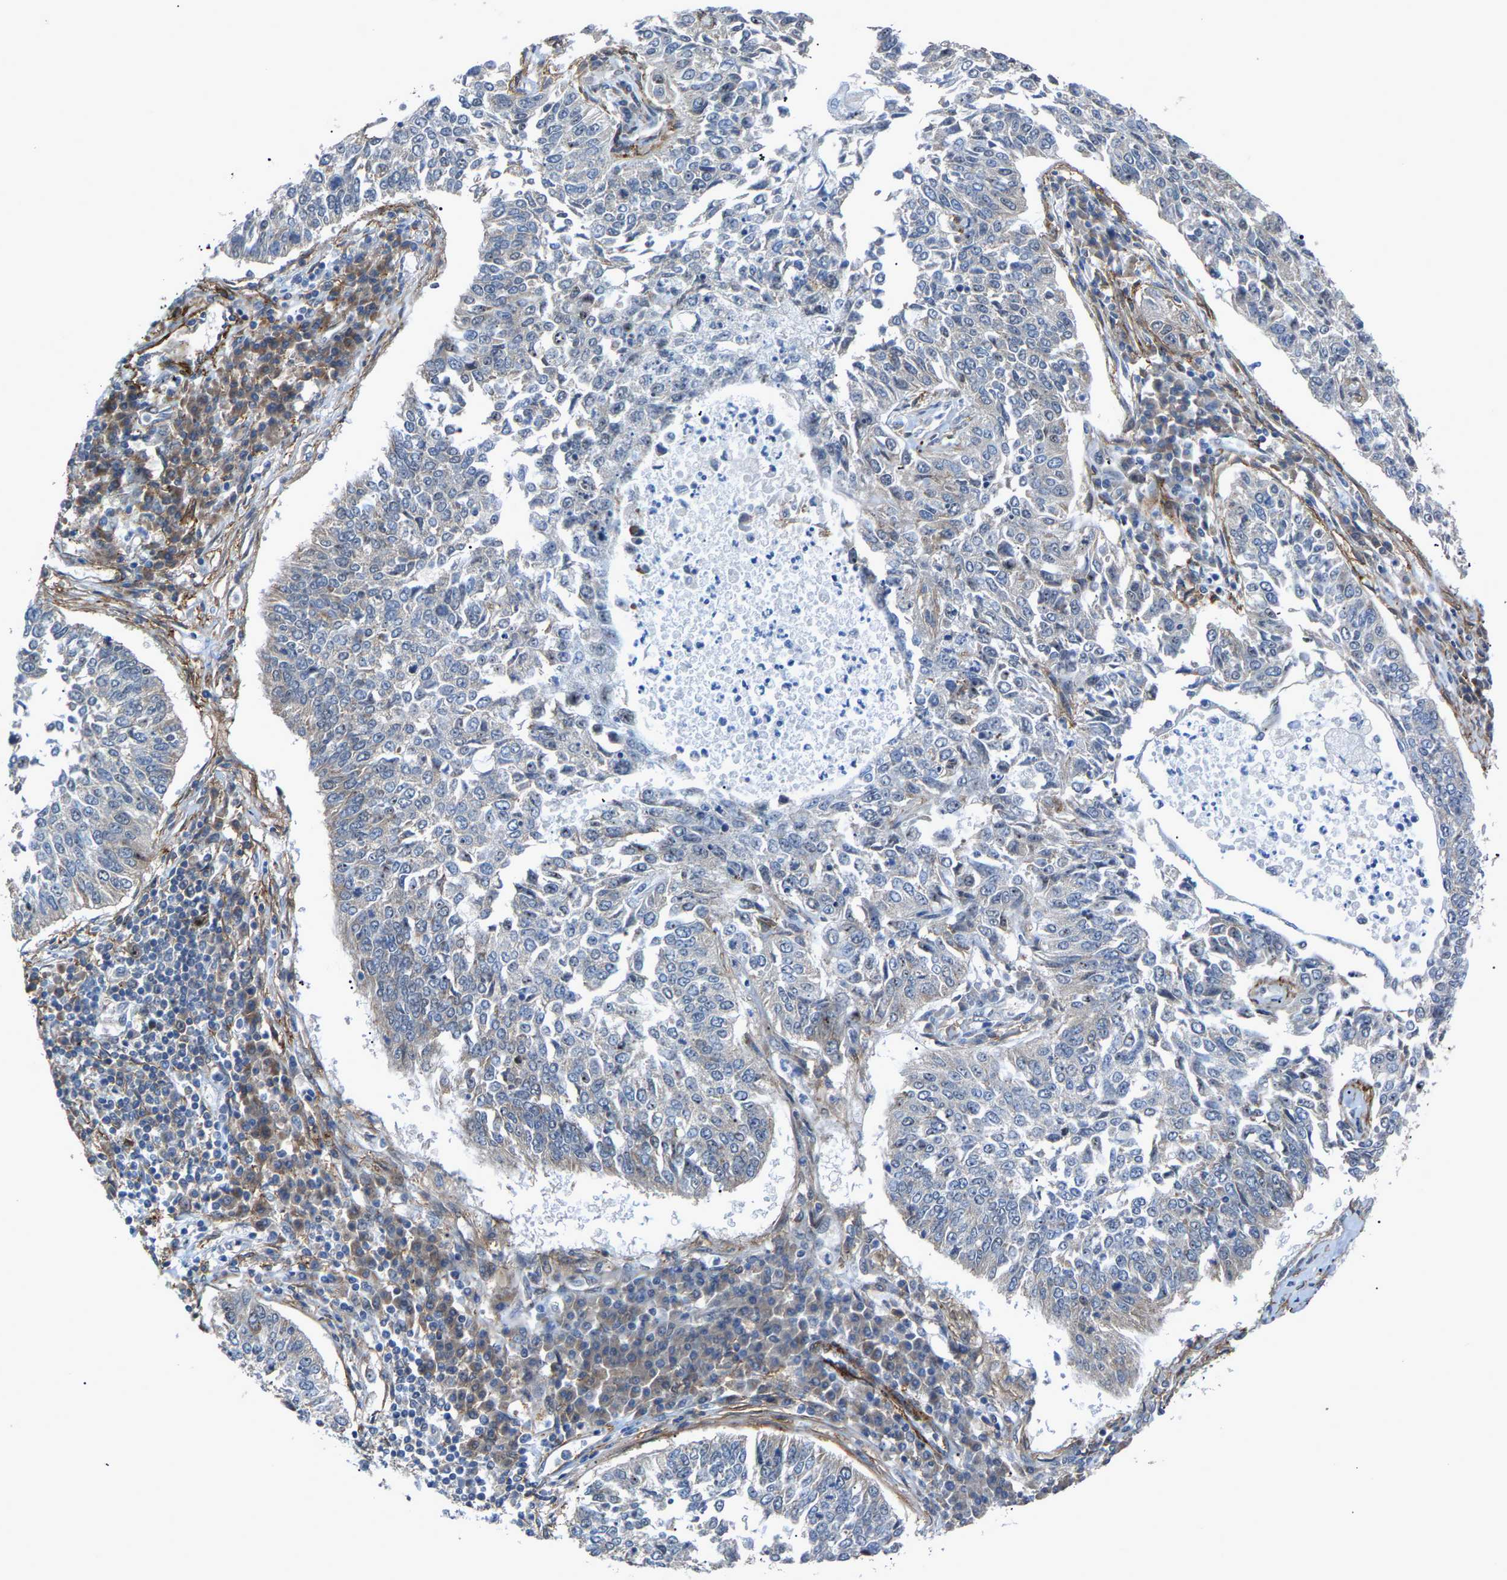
{"staining": {"intensity": "weak", "quantity": "<25%", "location": "cytoplasmic/membranous"}, "tissue": "lung cancer", "cell_type": "Tumor cells", "image_type": "cancer", "snomed": [{"axis": "morphology", "description": "Normal tissue, NOS"}, {"axis": "morphology", "description": "Squamous cell carcinoma, NOS"}, {"axis": "topography", "description": "Cartilage tissue"}, {"axis": "topography", "description": "Bronchus"}, {"axis": "topography", "description": "Lung"}], "caption": "IHC micrograph of neoplastic tissue: lung cancer stained with DAB (3,3'-diaminobenzidine) reveals no significant protein expression in tumor cells.", "gene": "DDX5", "patient": {"sex": "female", "age": 49}}